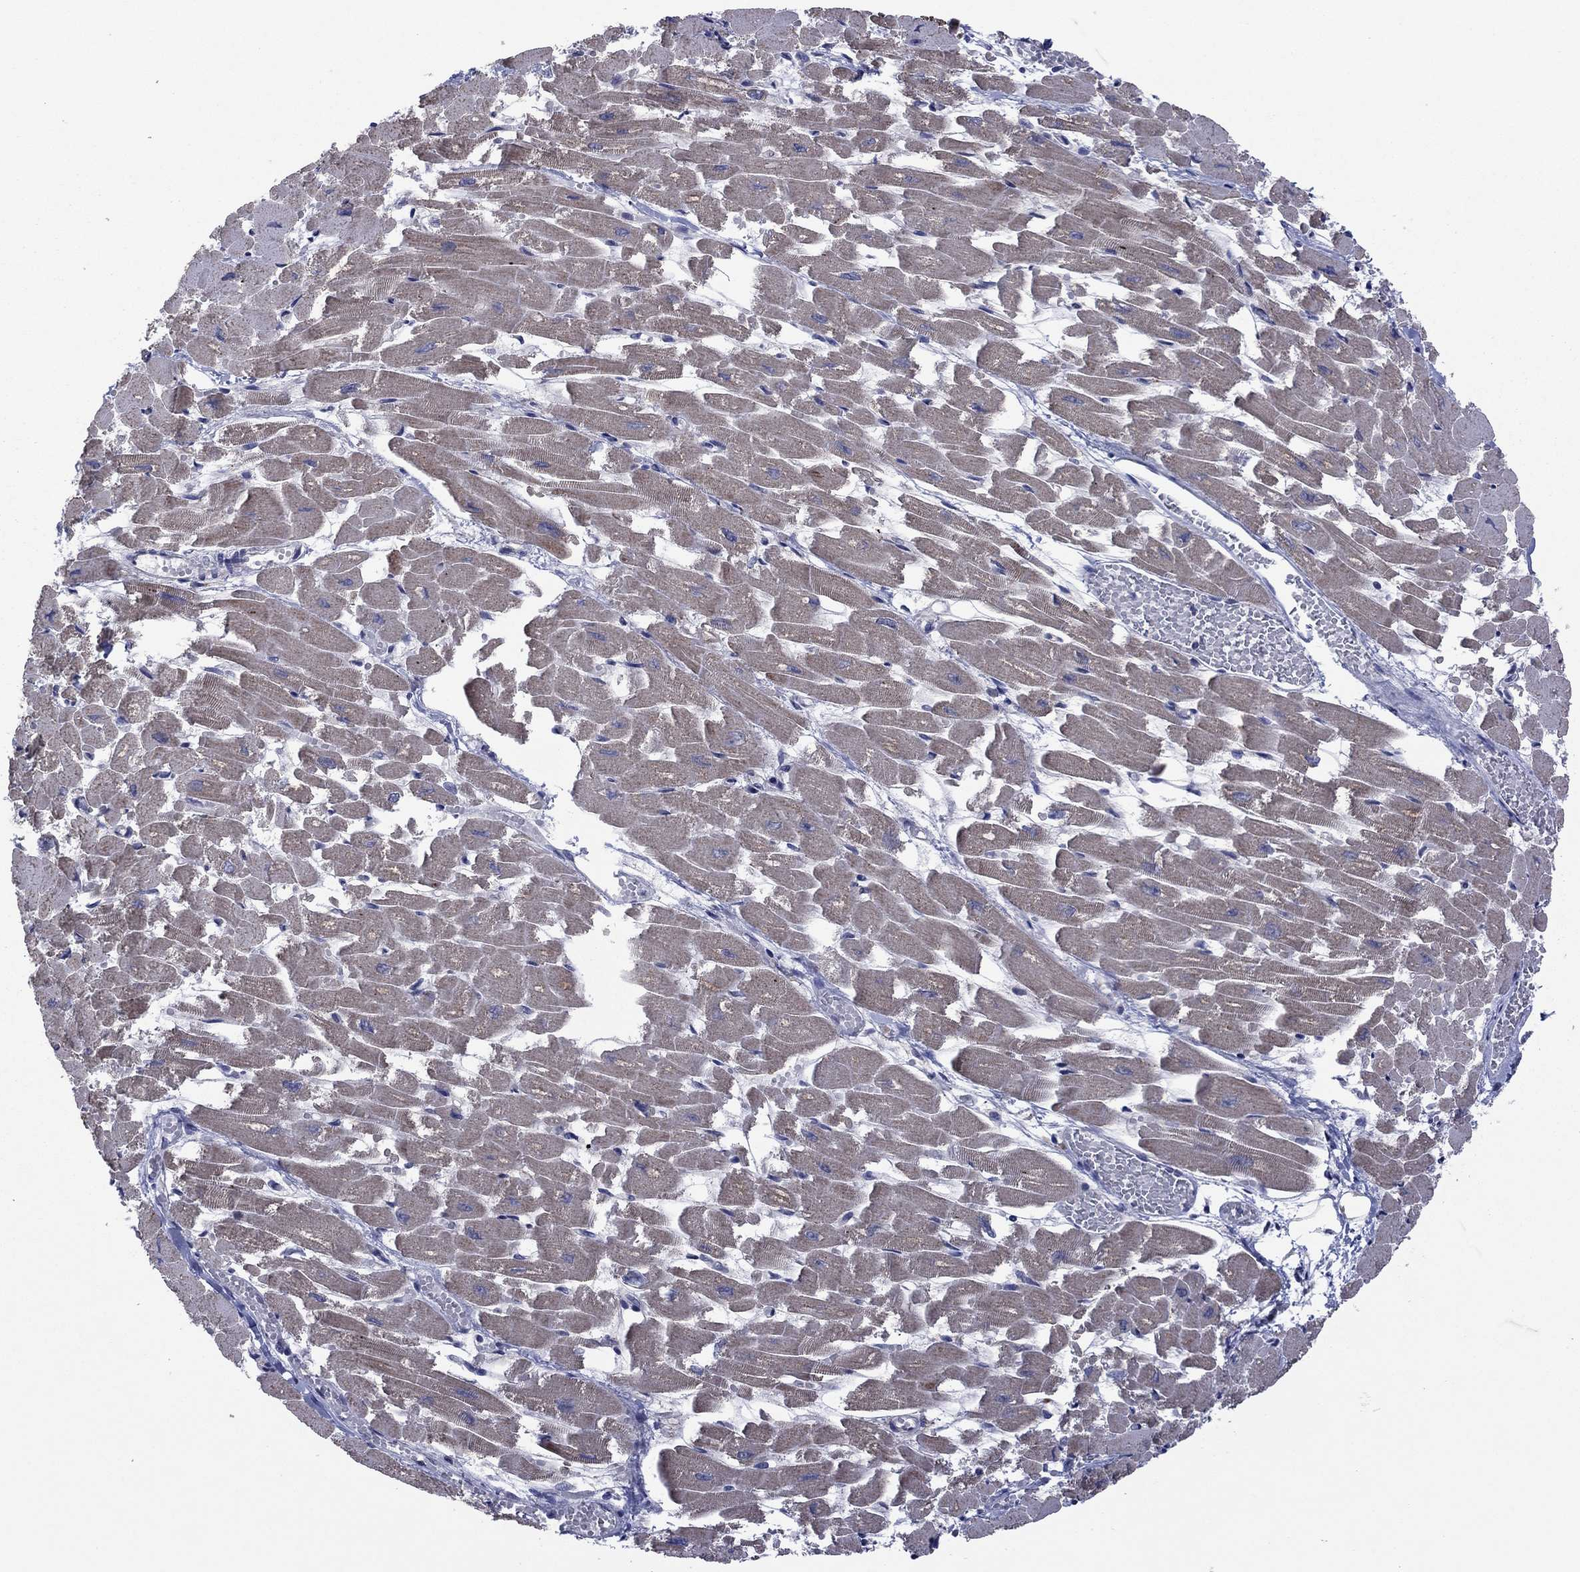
{"staining": {"intensity": "negative", "quantity": "none", "location": "none"}, "tissue": "heart muscle", "cell_type": "Cardiomyocytes", "image_type": "normal", "snomed": [{"axis": "morphology", "description": "Normal tissue, NOS"}, {"axis": "topography", "description": "Heart"}], "caption": "A micrograph of human heart muscle is negative for staining in cardiomyocytes. (Stains: DAB IHC with hematoxylin counter stain, Microscopy: brightfield microscopy at high magnification).", "gene": "CDCA5", "patient": {"sex": "female", "age": 52}}